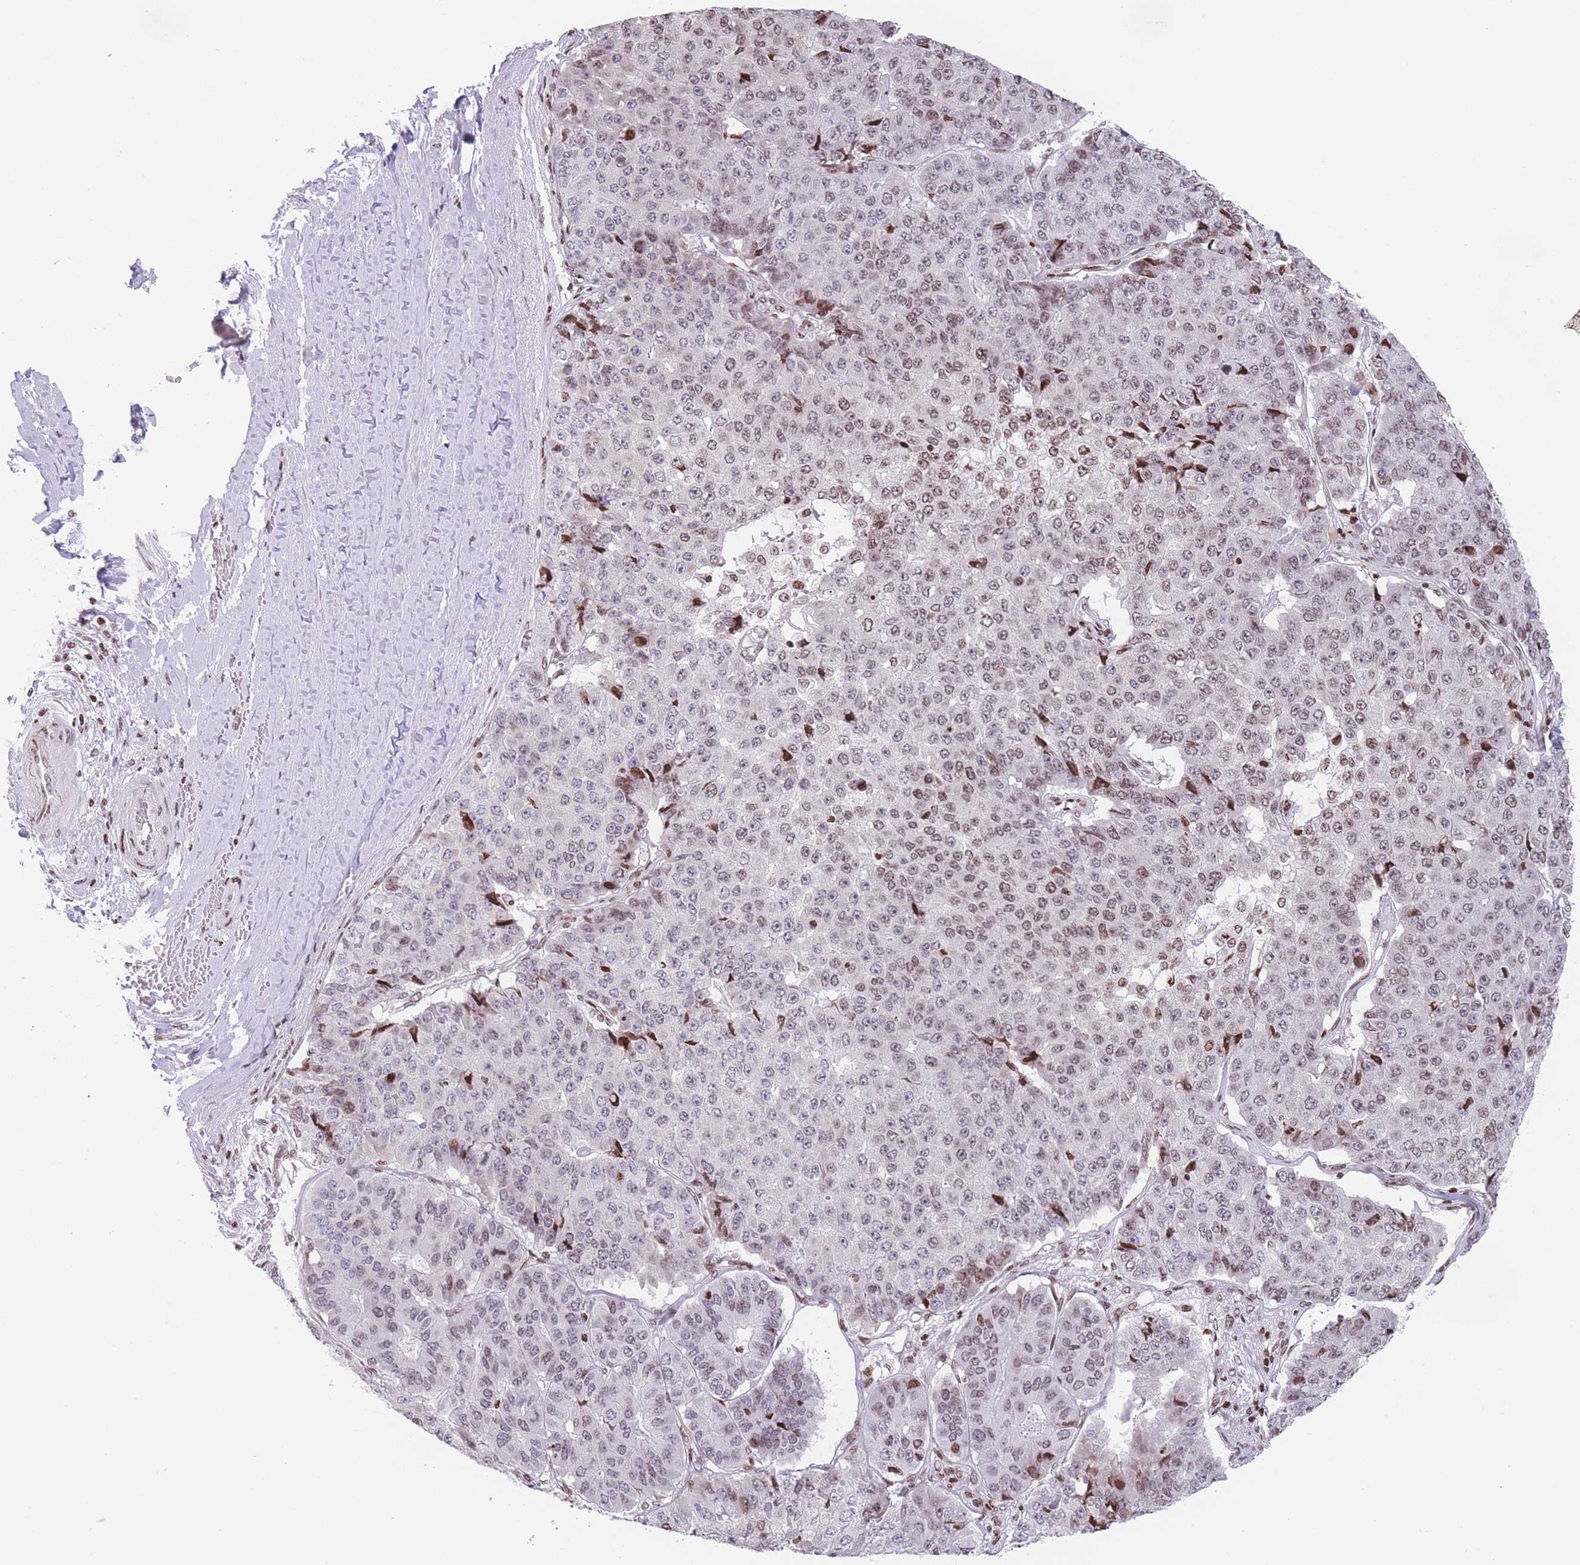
{"staining": {"intensity": "moderate", "quantity": "25%-75%", "location": "nuclear"}, "tissue": "pancreatic cancer", "cell_type": "Tumor cells", "image_type": "cancer", "snomed": [{"axis": "morphology", "description": "Adenocarcinoma, NOS"}, {"axis": "topography", "description": "Pancreas"}], "caption": "Pancreatic cancer (adenocarcinoma) was stained to show a protein in brown. There is medium levels of moderate nuclear expression in approximately 25%-75% of tumor cells.", "gene": "AK9", "patient": {"sex": "male", "age": 50}}